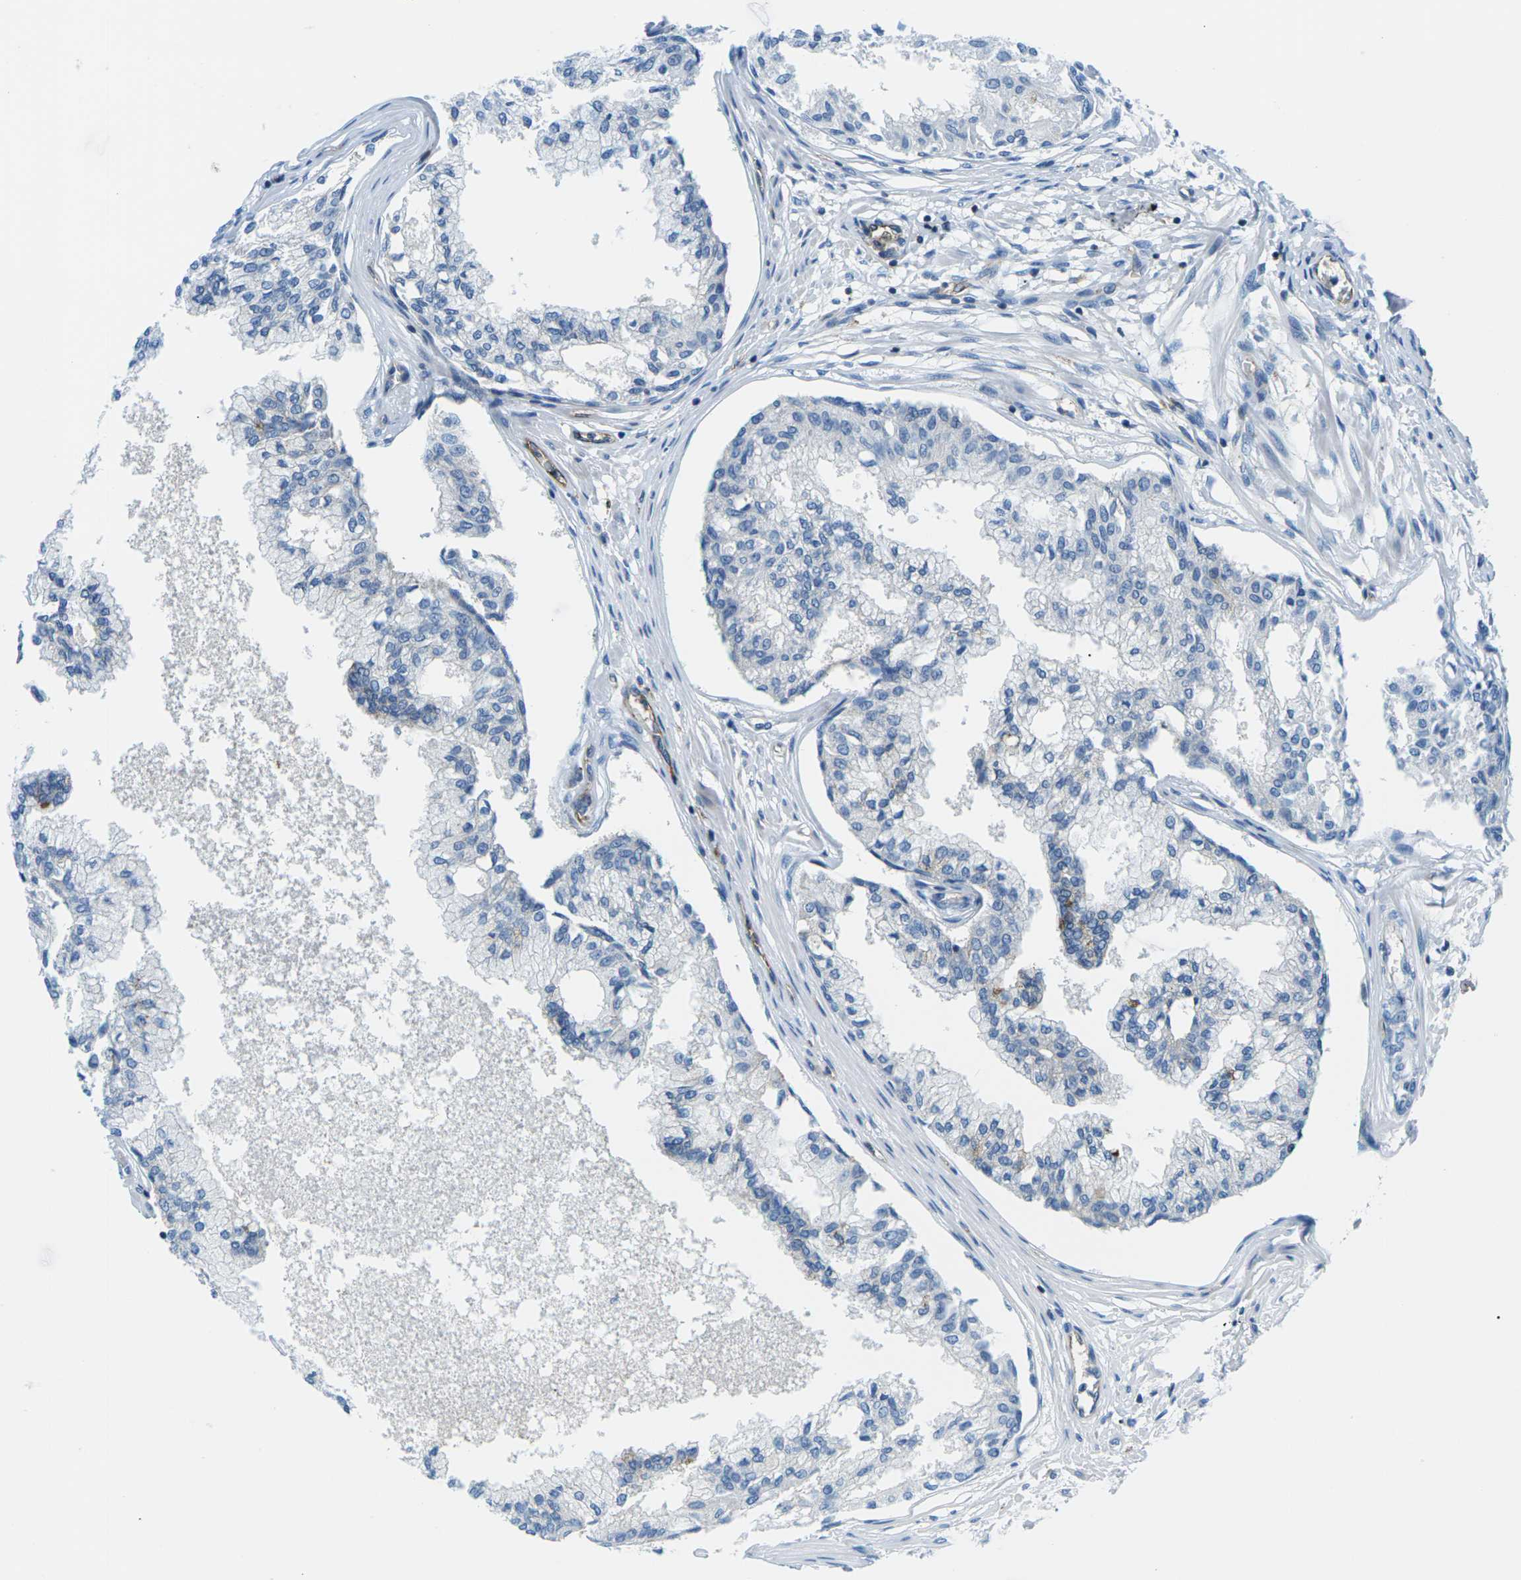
{"staining": {"intensity": "moderate", "quantity": "25%-75%", "location": "cytoplasmic/membranous"}, "tissue": "prostate", "cell_type": "Glandular cells", "image_type": "normal", "snomed": [{"axis": "morphology", "description": "Normal tissue, NOS"}, {"axis": "topography", "description": "Prostate"}, {"axis": "topography", "description": "Seminal veicle"}], "caption": "A brown stain shows moderate cytoplasmic/membranous positivity of a protein in glandular cells of normal prostate.", "gene": "SOCS4", "patient": {"sex": "male", "age": 60}}